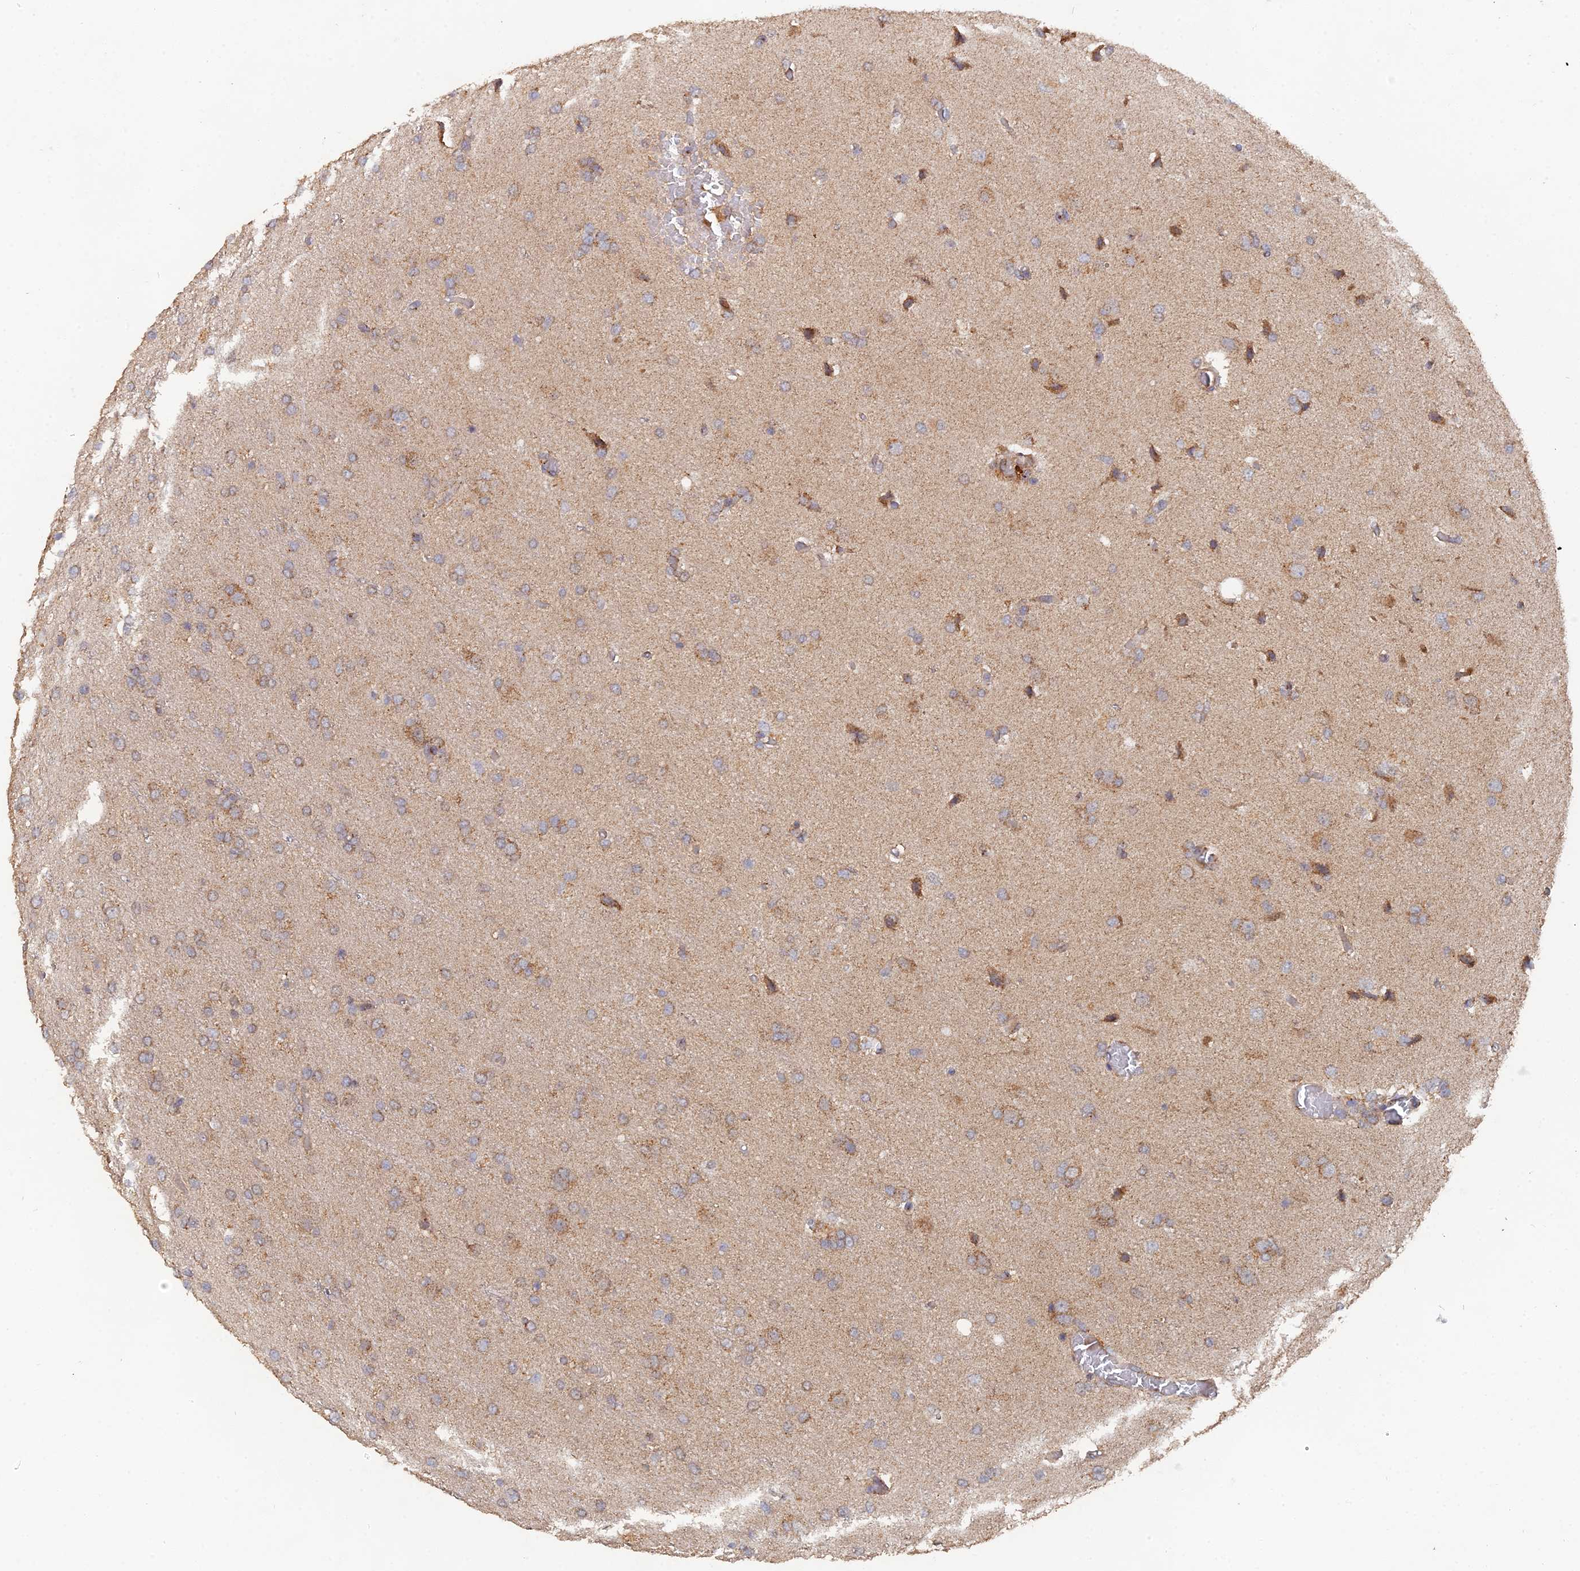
{"staining": {"intensity": "weak", "quantity": ">75%", "location": "cytoplasmic/membranous"}, "tissue": "glioma", "cell_type": "Tumor cells", "image_type": "cancer", "snomed": [{"axis": "morphology", "description": "Glioma, malignant, High grade"}, {"axis": "topography", "description": "Brain"}], "caption": "Immunohistochemical staining of malignant glioma (high-grade) shows weak cytoplasmic/membranous protein expression in approximately >75% of tumor cells.", "gene": "SPANXN4", "patient": {"sex": "female", "age": 74}}